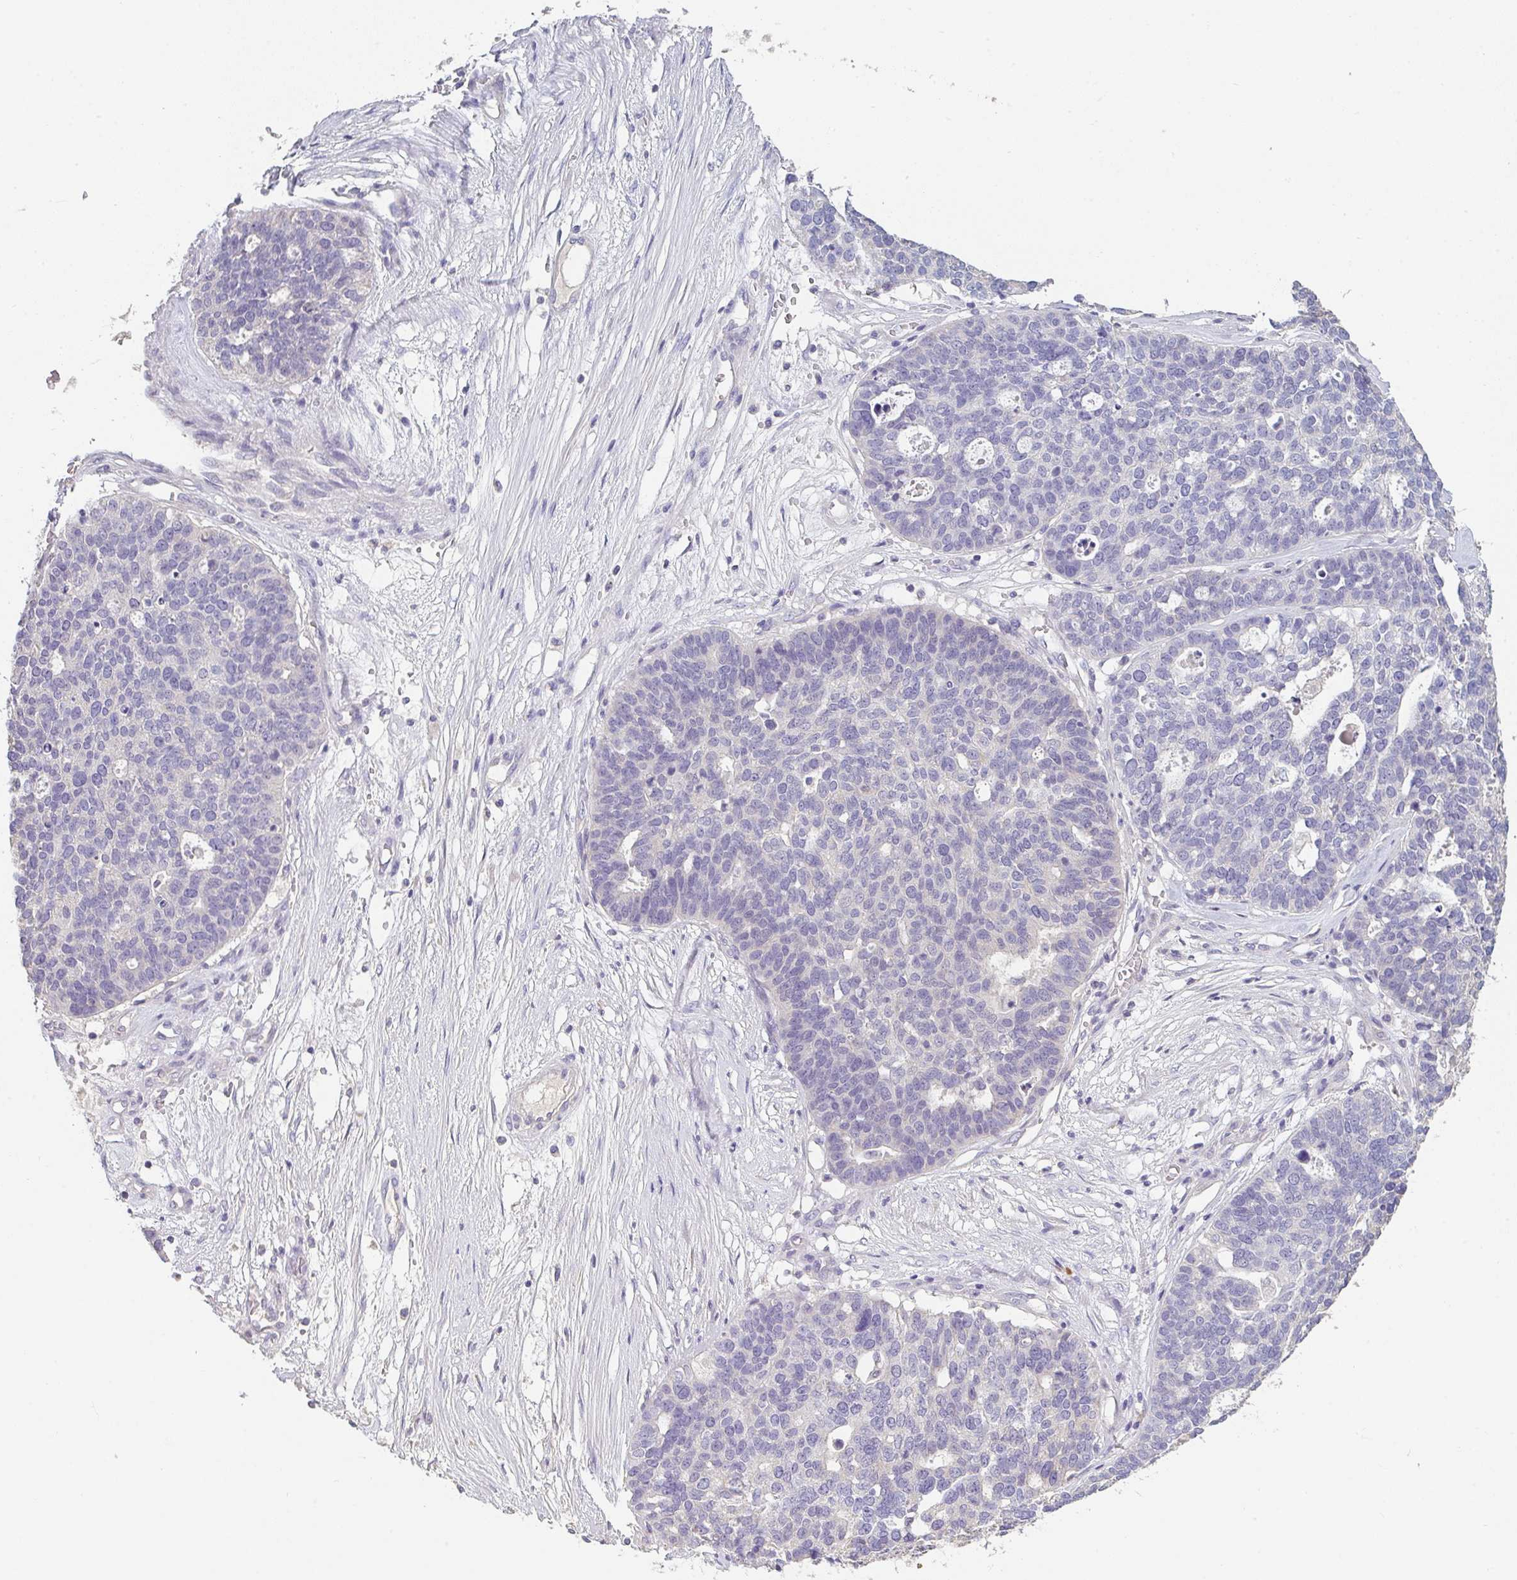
{"staining": {"intensity": "negative", "quantity": "none", "location": "none"}, "tissue": "ovarian cancer", "cell_type": "Tumor cells", "image_type": "cancer", "snomed": [{"axis": "morphology", "description": "Cystadenocarcinoma, serous, NOS"}, {"axis": "topography", "description": "Ovary"}], "caption": "This is a micrograph of IHC staining of serous cystadenocarcinoma (ovarian), which shows no staining in tumor cells. Brightfield microscopy of immunohistochemistry (IHC) stained with DAB (brown) and hematoxylin (blue), captured at high magnification.", "gene": "ZNF215", "patient": {"sex": "female", "age": 59}}